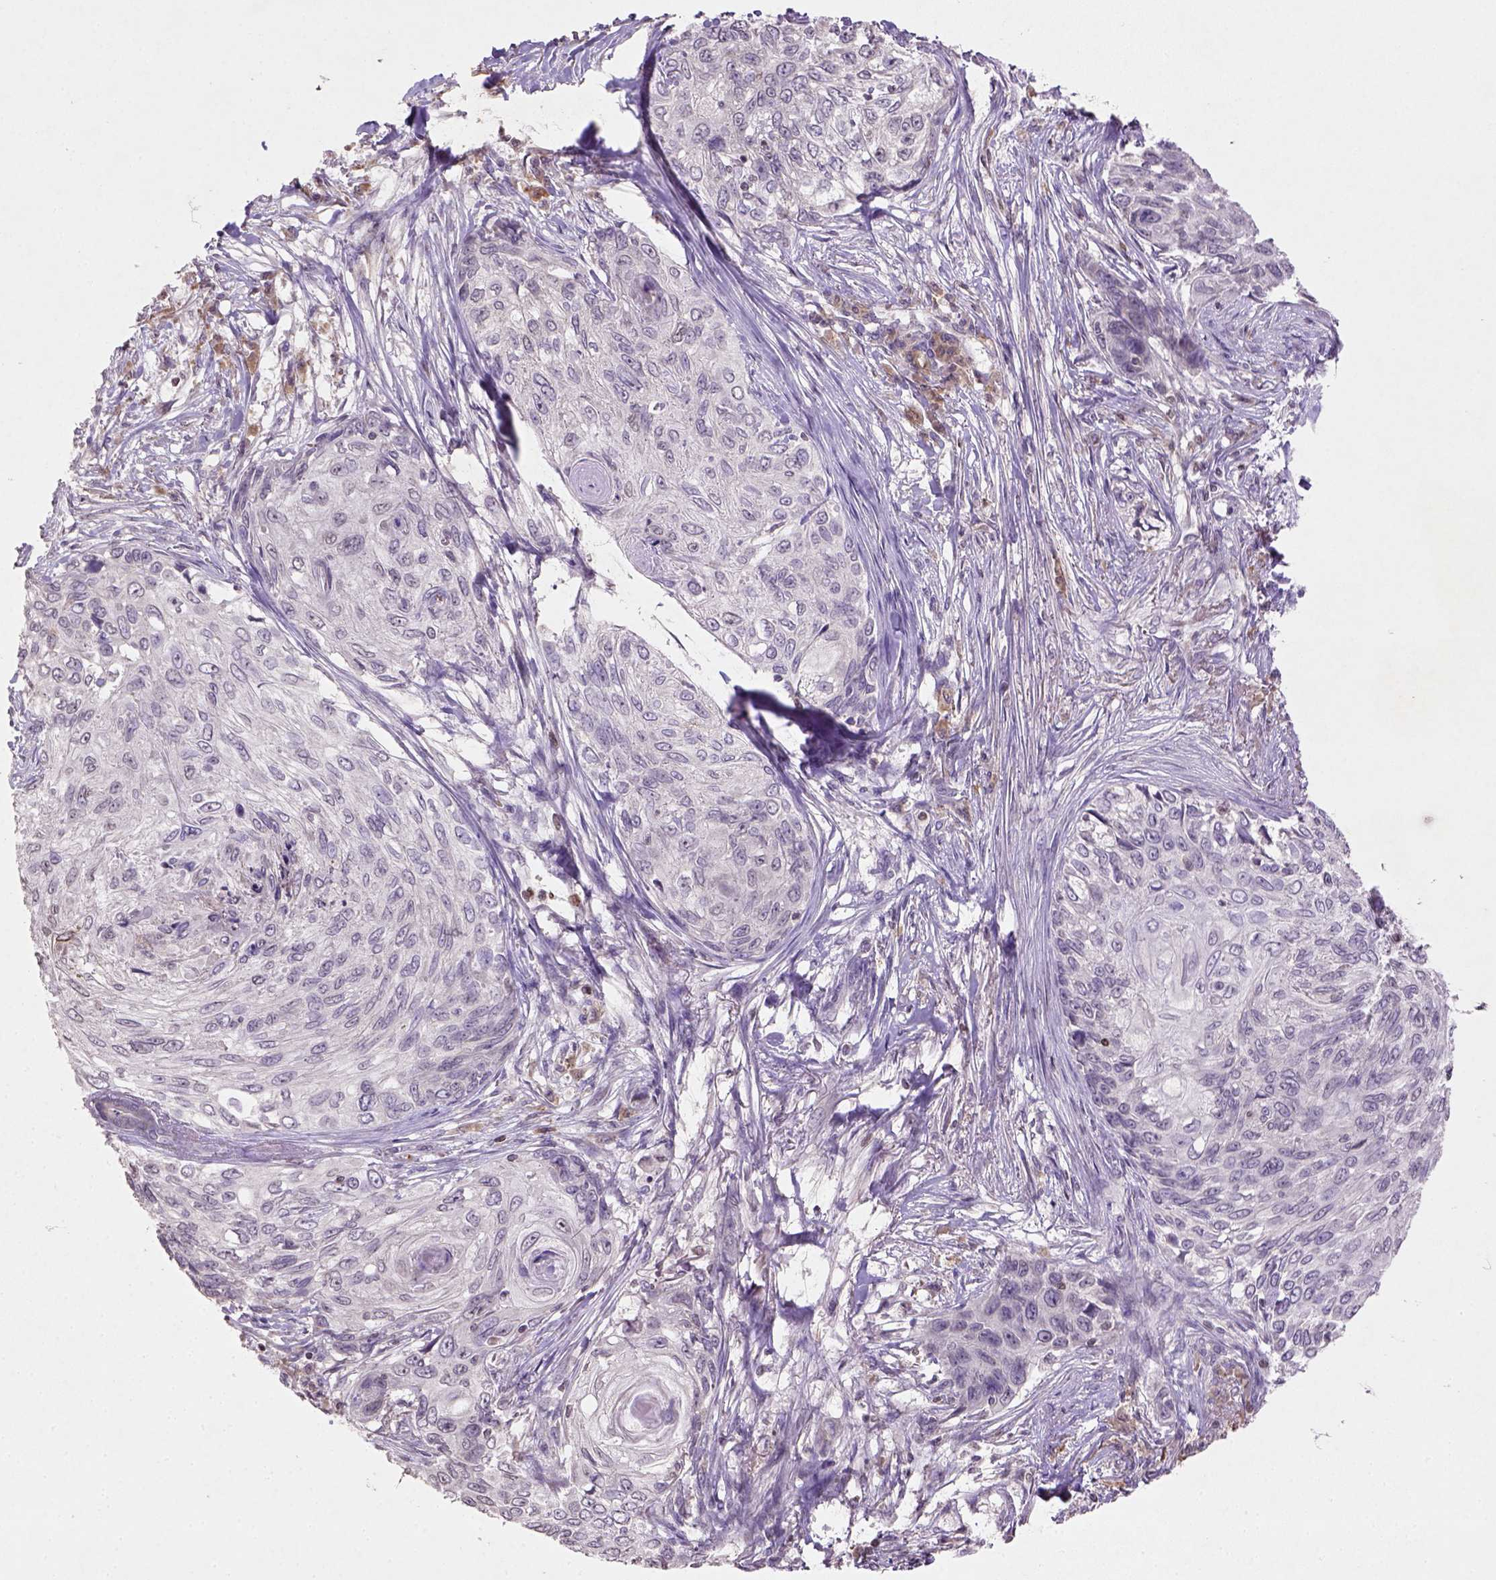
{"staining": {"intensity": "negative", "quantity": "none", "location": "none"}, "tissue": "skin cancer", "cell_type": "Tumor cells", "image_type": "cancer", "snomed": [{"axis": "morphology", "description": "Squamous cell carcinoma, NOS"}, {"axis": "topography", "description": "Skin"}], "caption": "Tumor cells show no significant expression in squamous cell carcinoma (skin).", "gene": "NUDT3", "patient": {"sex": "male", "age": 92}}